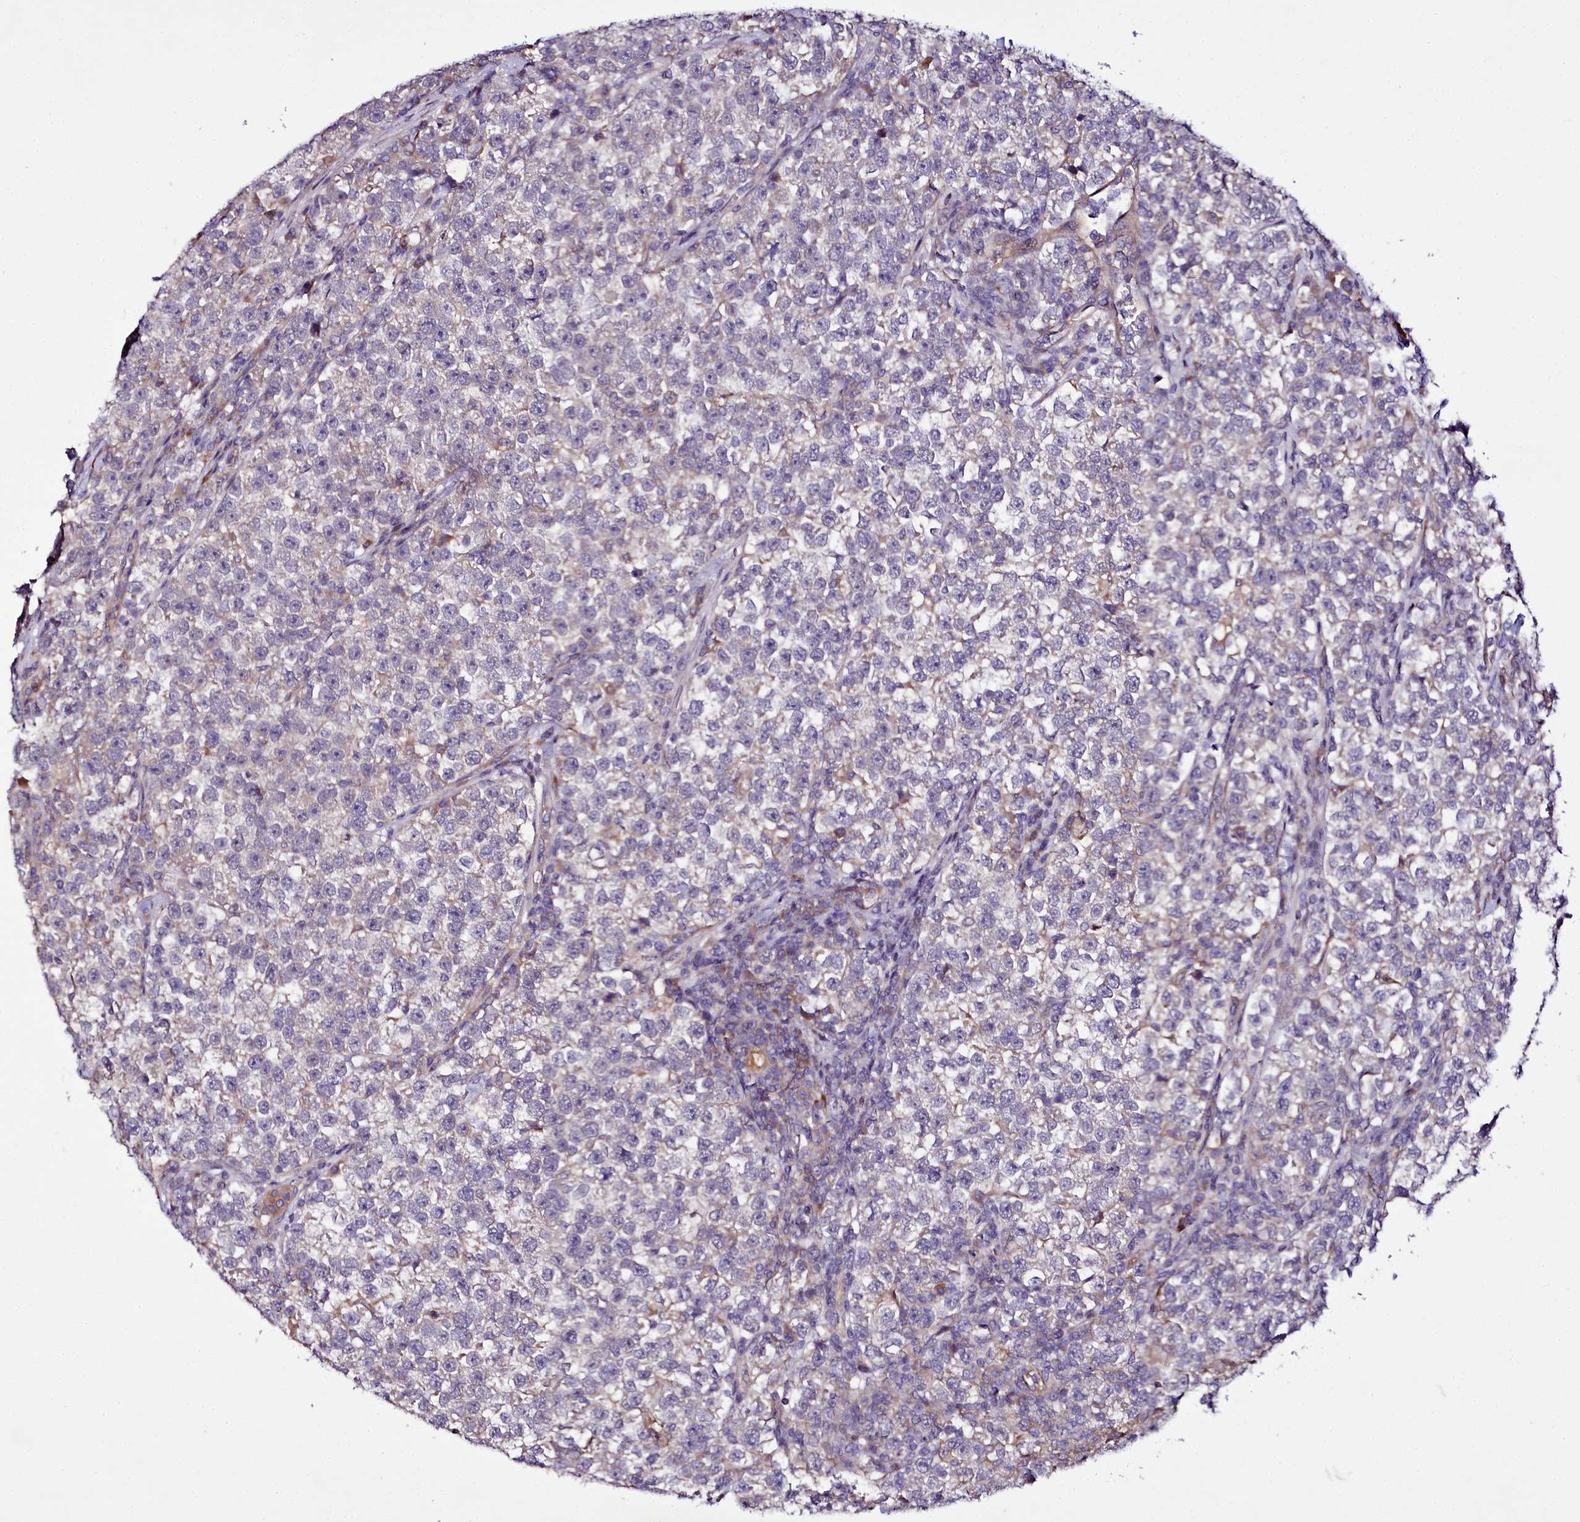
{"staining": {"intensity": "negative", "quantity": "none", "location": "none"}, "tissue": "testis cancer", "cell_type": "Tumor cells", "image_type": "cancer", "snomed": [{"axis": "morphology", "description": "Normal tissue, NOS"}, {"axis": "morphology", "description": "Seminoma, NOS"}, {"axis": "topography", "description": "Testis"}], "caption": "Tumor cells show no significant expression in testis cancer (seminoma).", "gene": "ZC3H12C", "patient": {"sex": "male", "age": 43}}